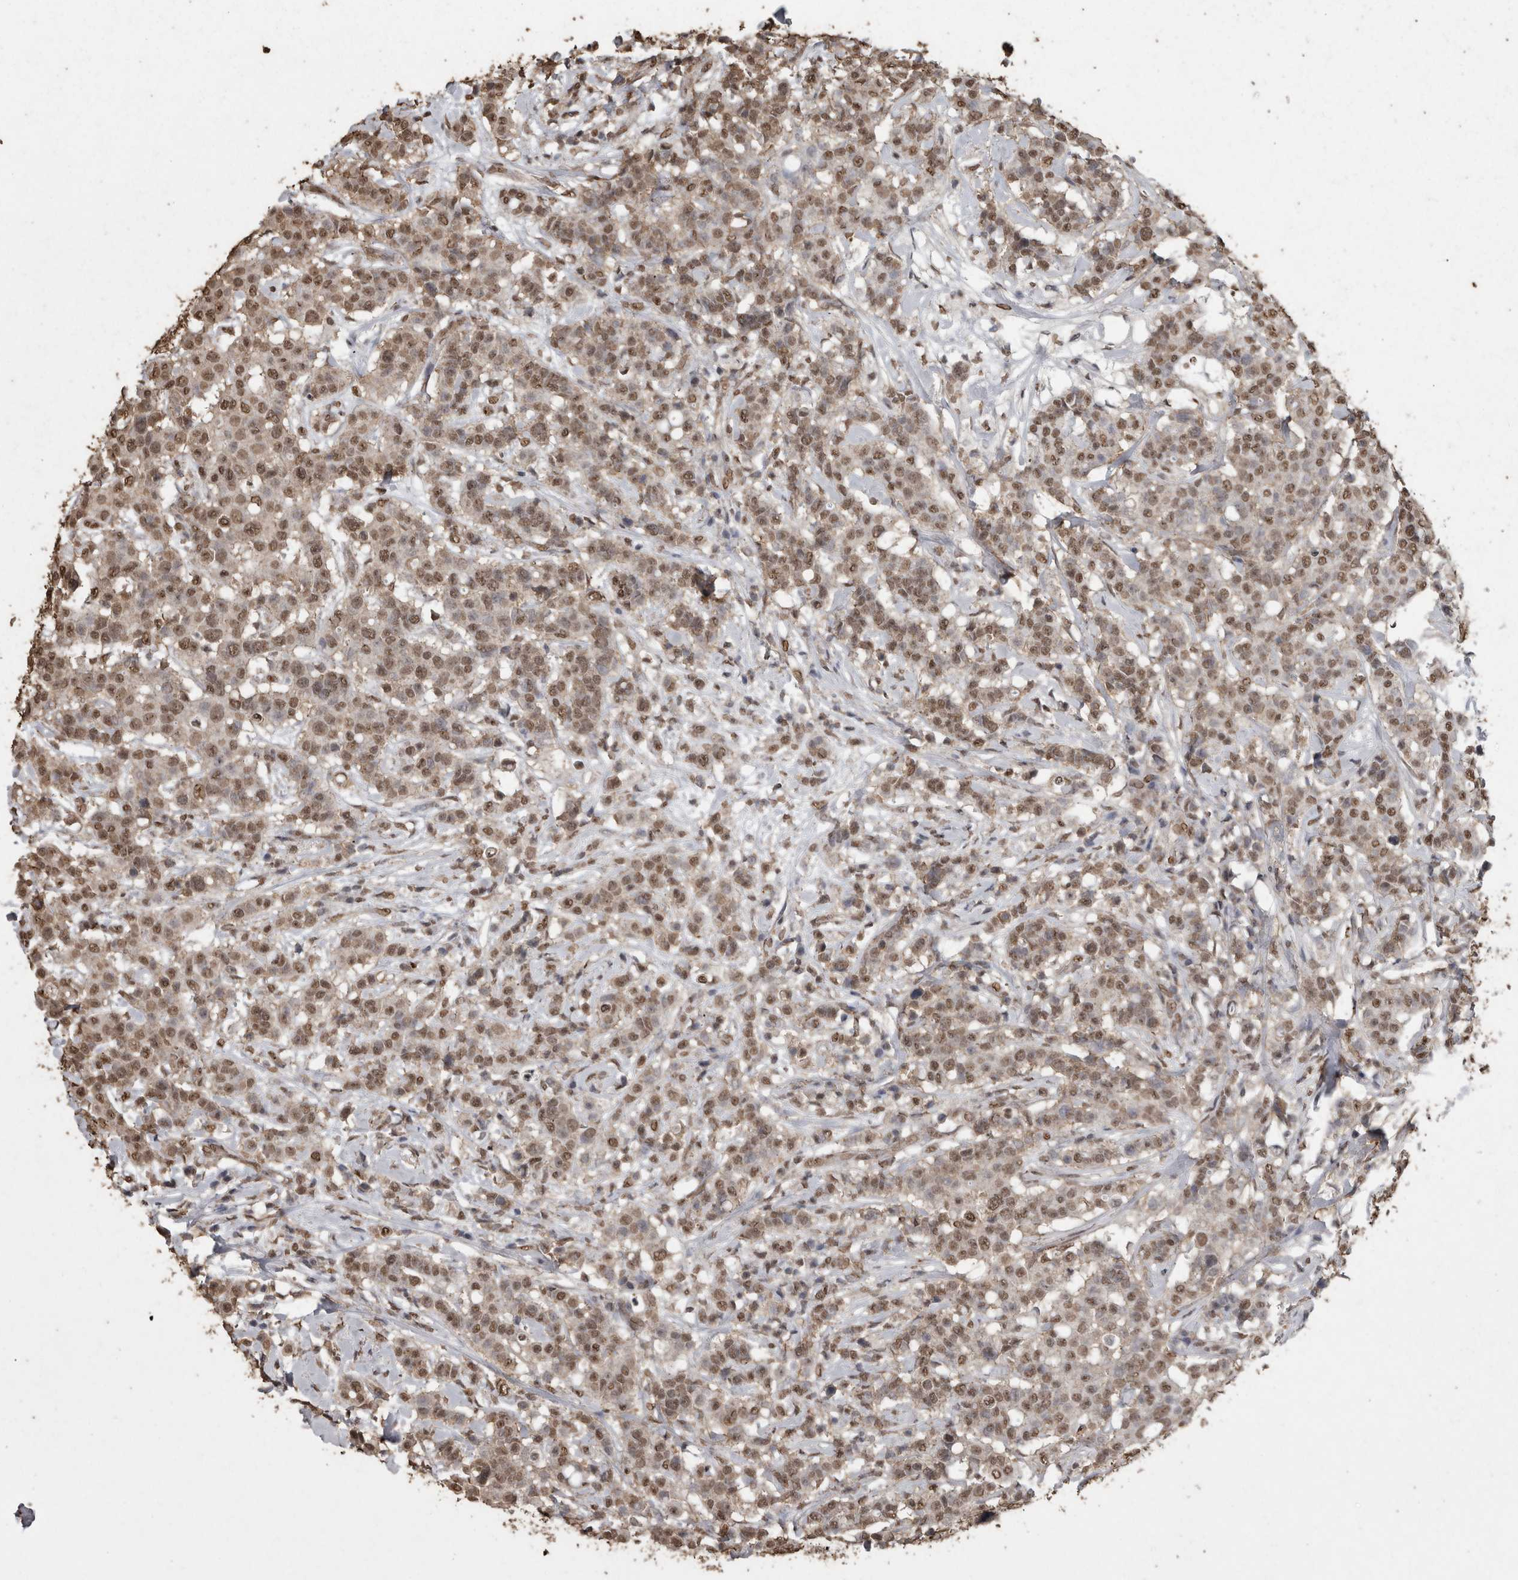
{"staining": {"intensity": "moderate", "quantity": ">75%", "location": "nuclear"}, "tissue": "breast cancer", "cell_type": "Tumor cells", "image_type": "cancer", "snomed": [{"axis": "morphology", "description": "Duct carcinoma"}, {"axis": "topography", "description": "Breast"}], "caption": "This is an image of IHC staining of breast invasive ductal carcinoma, which shows moderate positivity in the nuclear of tumor cells.", "gene": "SMAD7", "patient": {"sex": "female", "age": 27}}